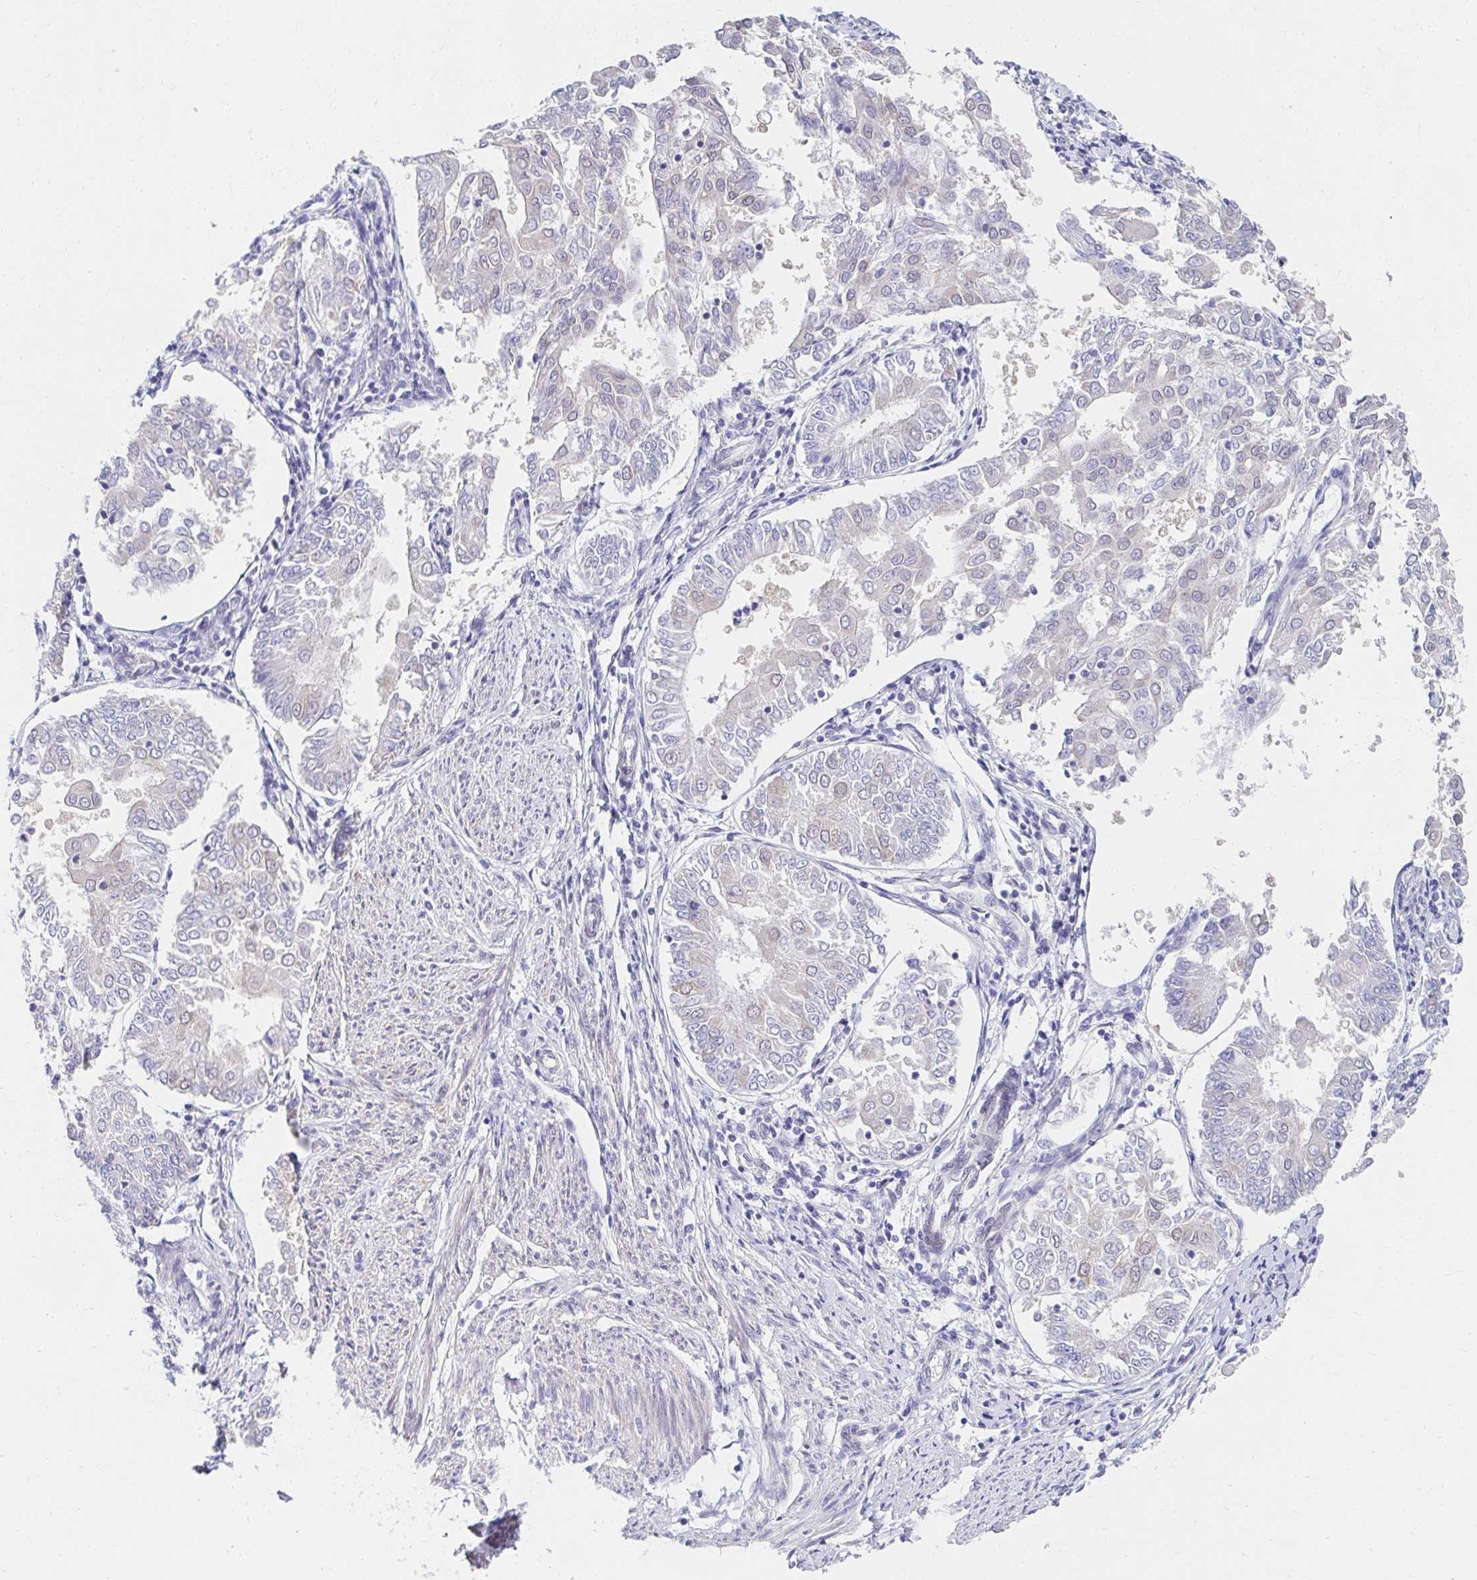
{"staining": {"intensity": "negative", "quantity": "none", "location": "none"}, "tissue": "endometrial cancer", "cell_type": "Tumor cells", "image_type": "cancer", "snomed": [{"axis": "morphology", "description": "Adenocarcinoma, NOS"}, {"axis": "topography", "description": "Endometrium"}], "caption": "Endometrial adenocarcinoma stained for a protein using IHC displays no staining tumor cells.", "gene": "AKAP14", "patient": {"sex": "female", "age": 68}}